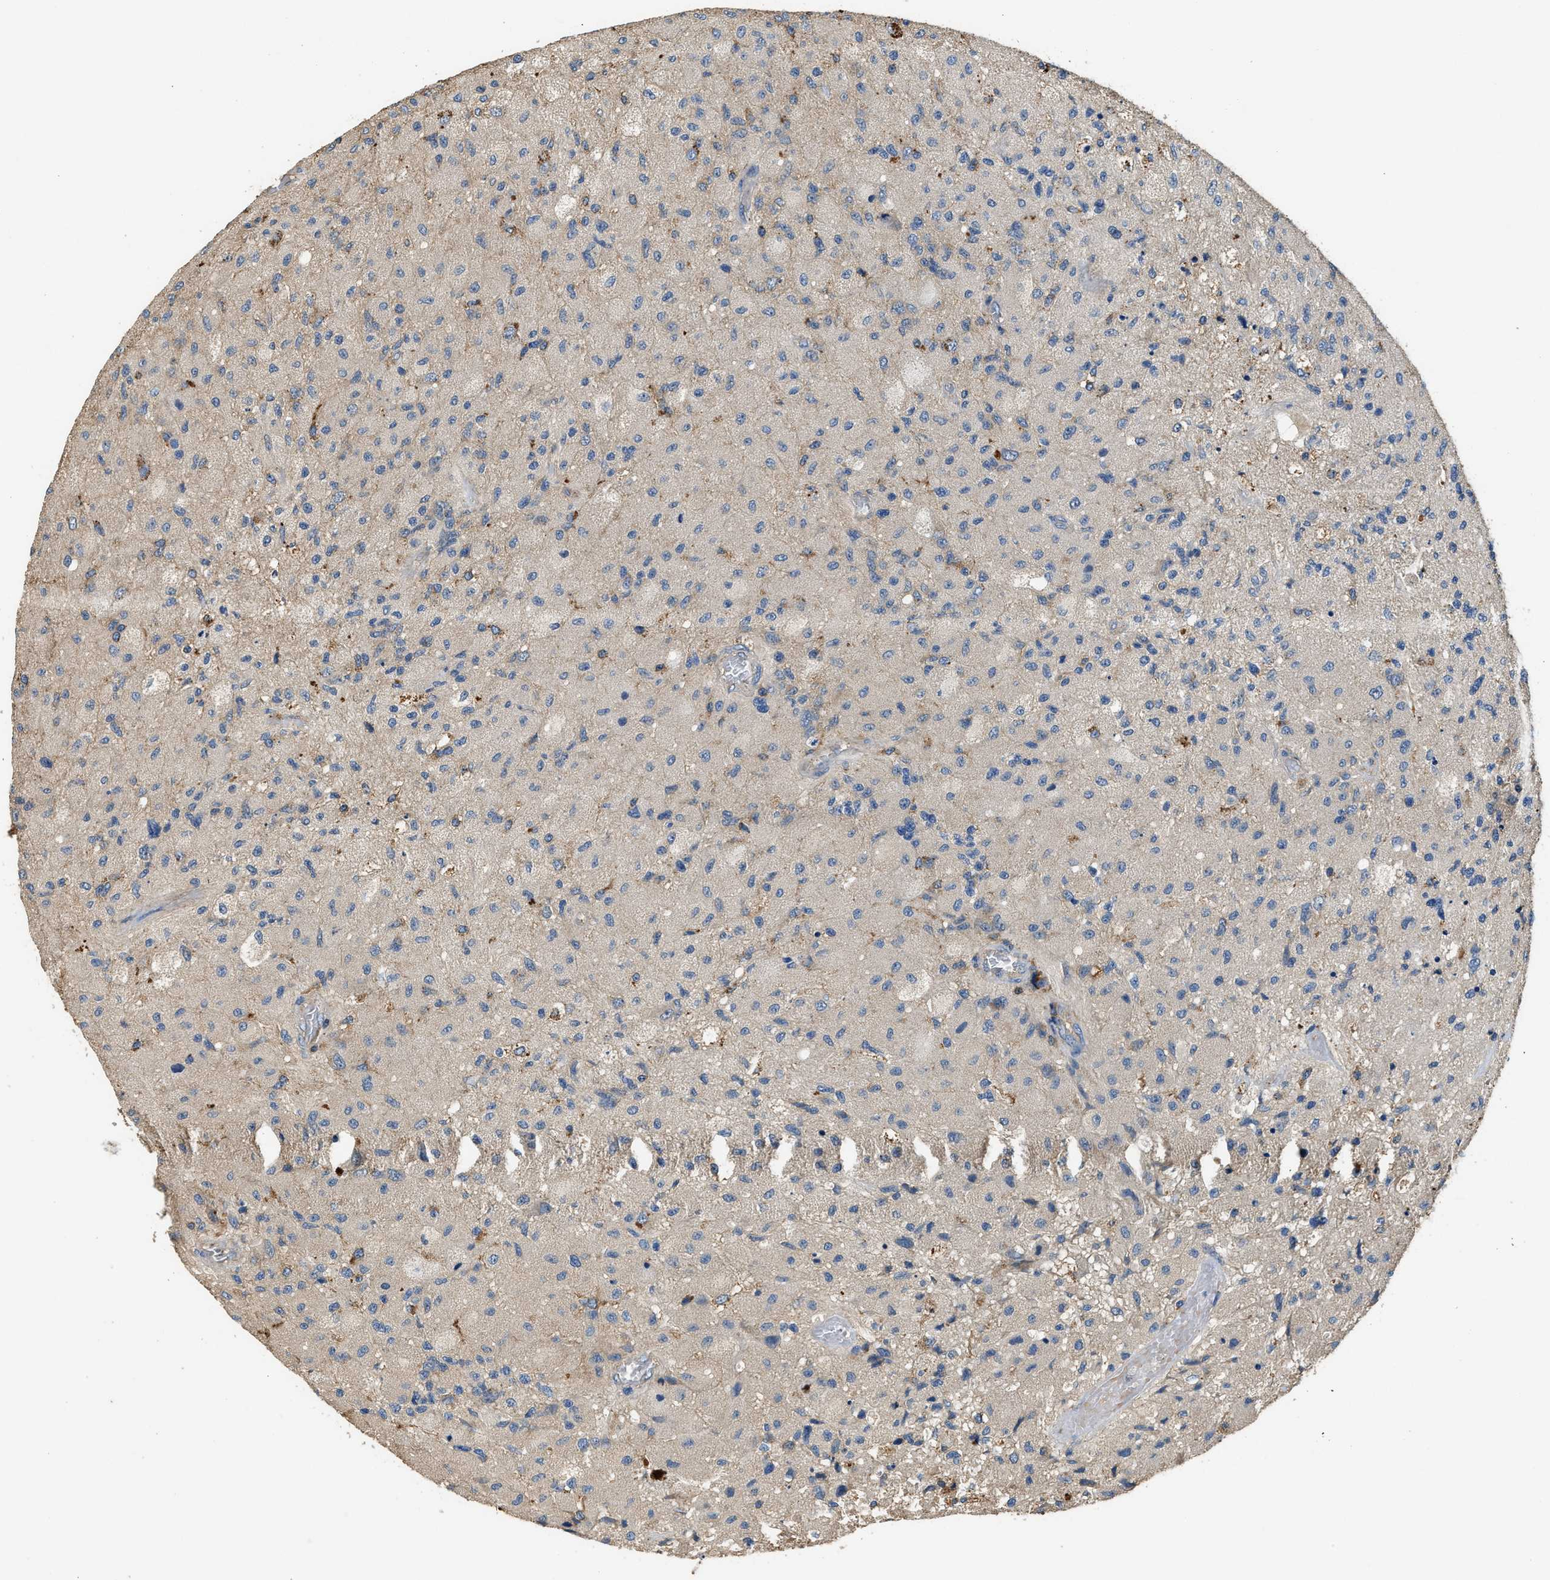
{"staining": {"intensity": "negative", "quantity": "none", "location": "none"}, "tissue": "glioma", "cell_type": "Tumor cells", "image_type": "cancer", "snomed": [{"axis": "morphology", "description": "Normal tissue, NOS"}, {"axis": "morphology", "description": "Glioma, malignant, High grade"}, {"axis": "topography", "description": "Cerebral cortex"}], "caption": "This is an immunohistochemistry (IHC) micrograph of human glioma. There is no expression in tumor cells.", "gene": "BLOC1S1", "patient": {"sex": "male", "age": 77}}